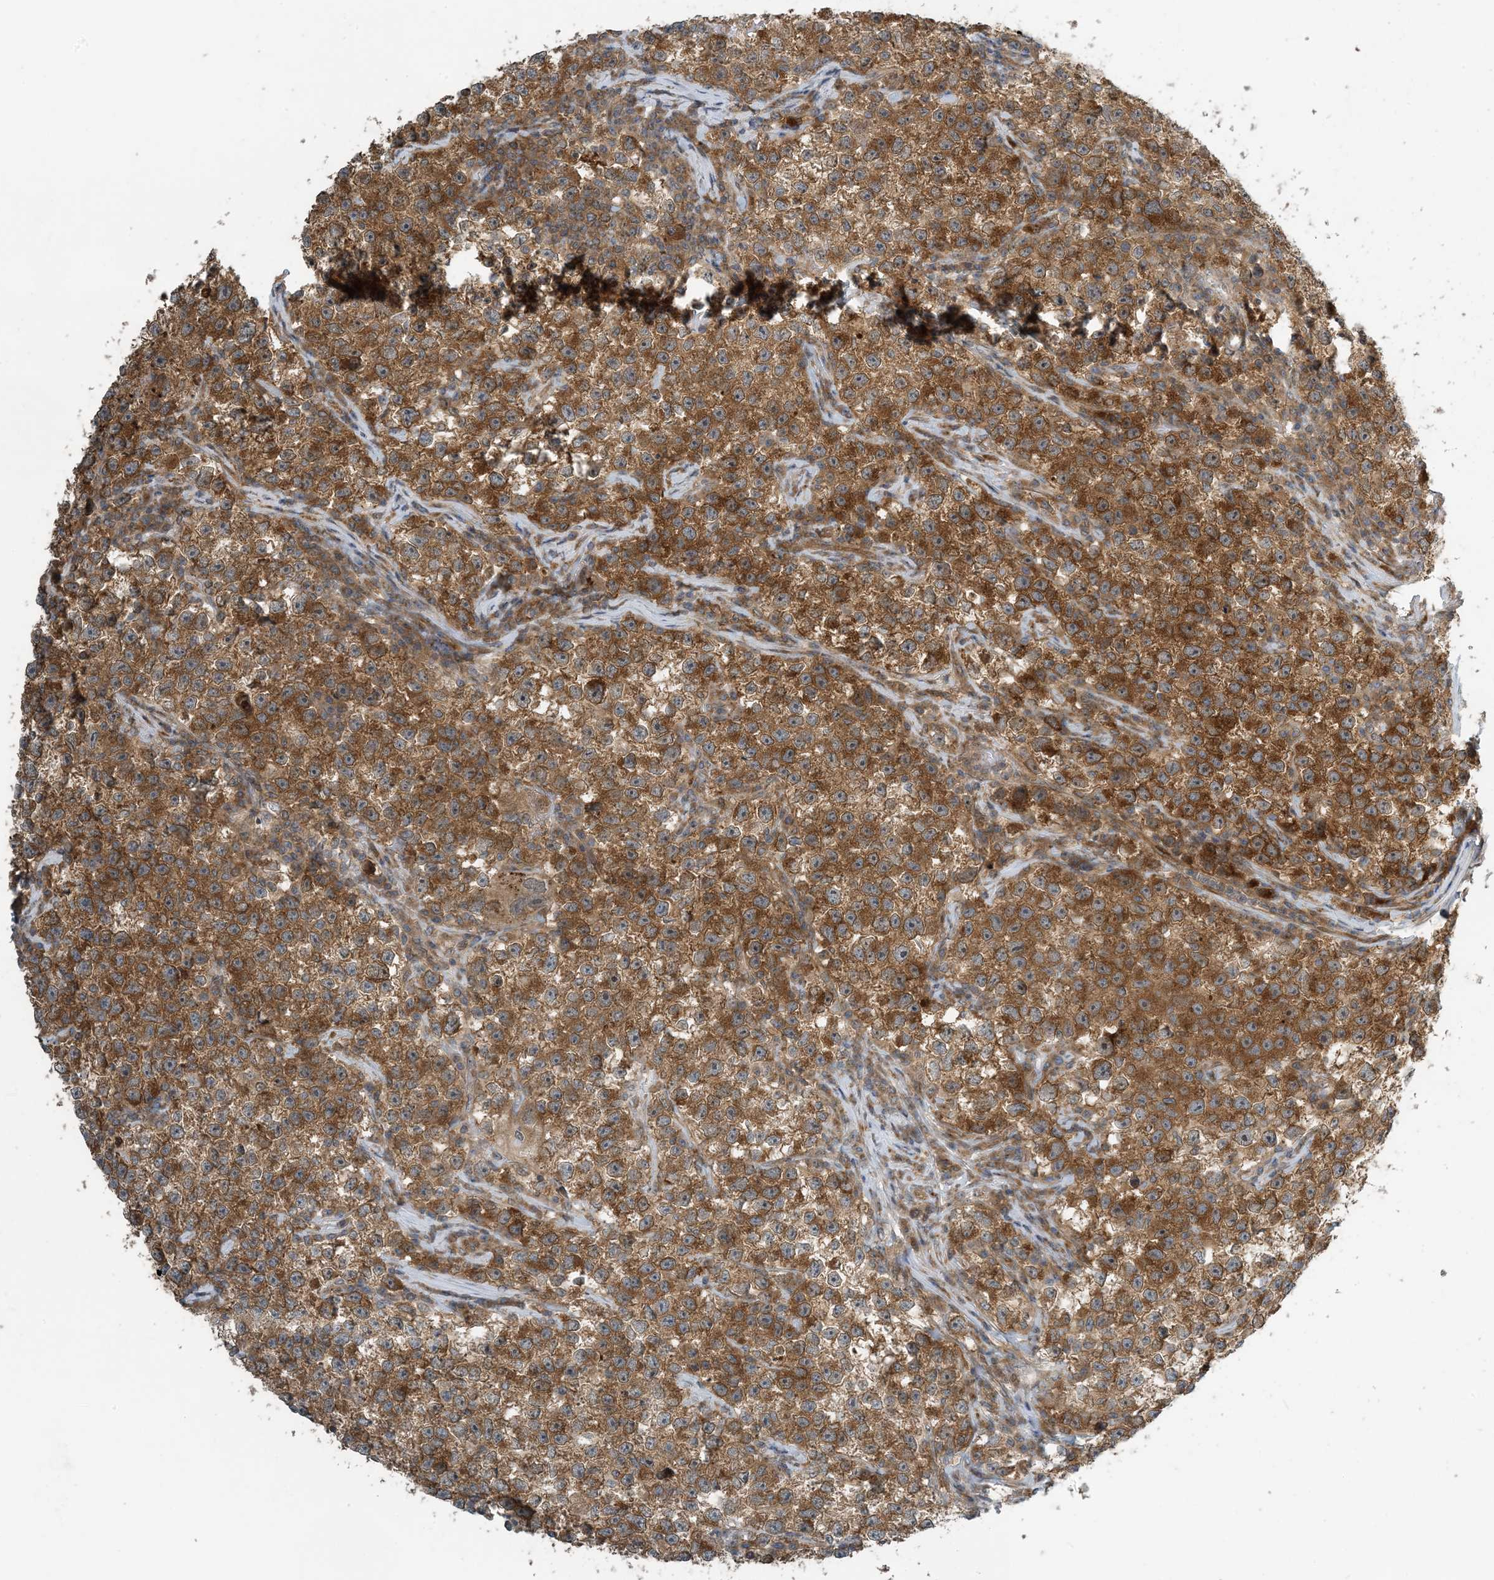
{"staining": {"intensity": "moderate", "quantity": ">75%", "location": "cytoplasmic/membranous"}, "tissue": "testis cancer", "cell_type": "Tumor cells", "image_type": "cancer", "snomed": [{"axis": "morphology", "description": "Seminoma, NOS"}, {"axis": "topography", "description": "Testis"}], "caption": "Testis seminoma stained with a brown dye shows moderate cytoplasmic/membranous positive staining in approximately >75% of tumor cells.", "gene": "ZBTB3", "patient": {"sex": "male", "age": 22}}